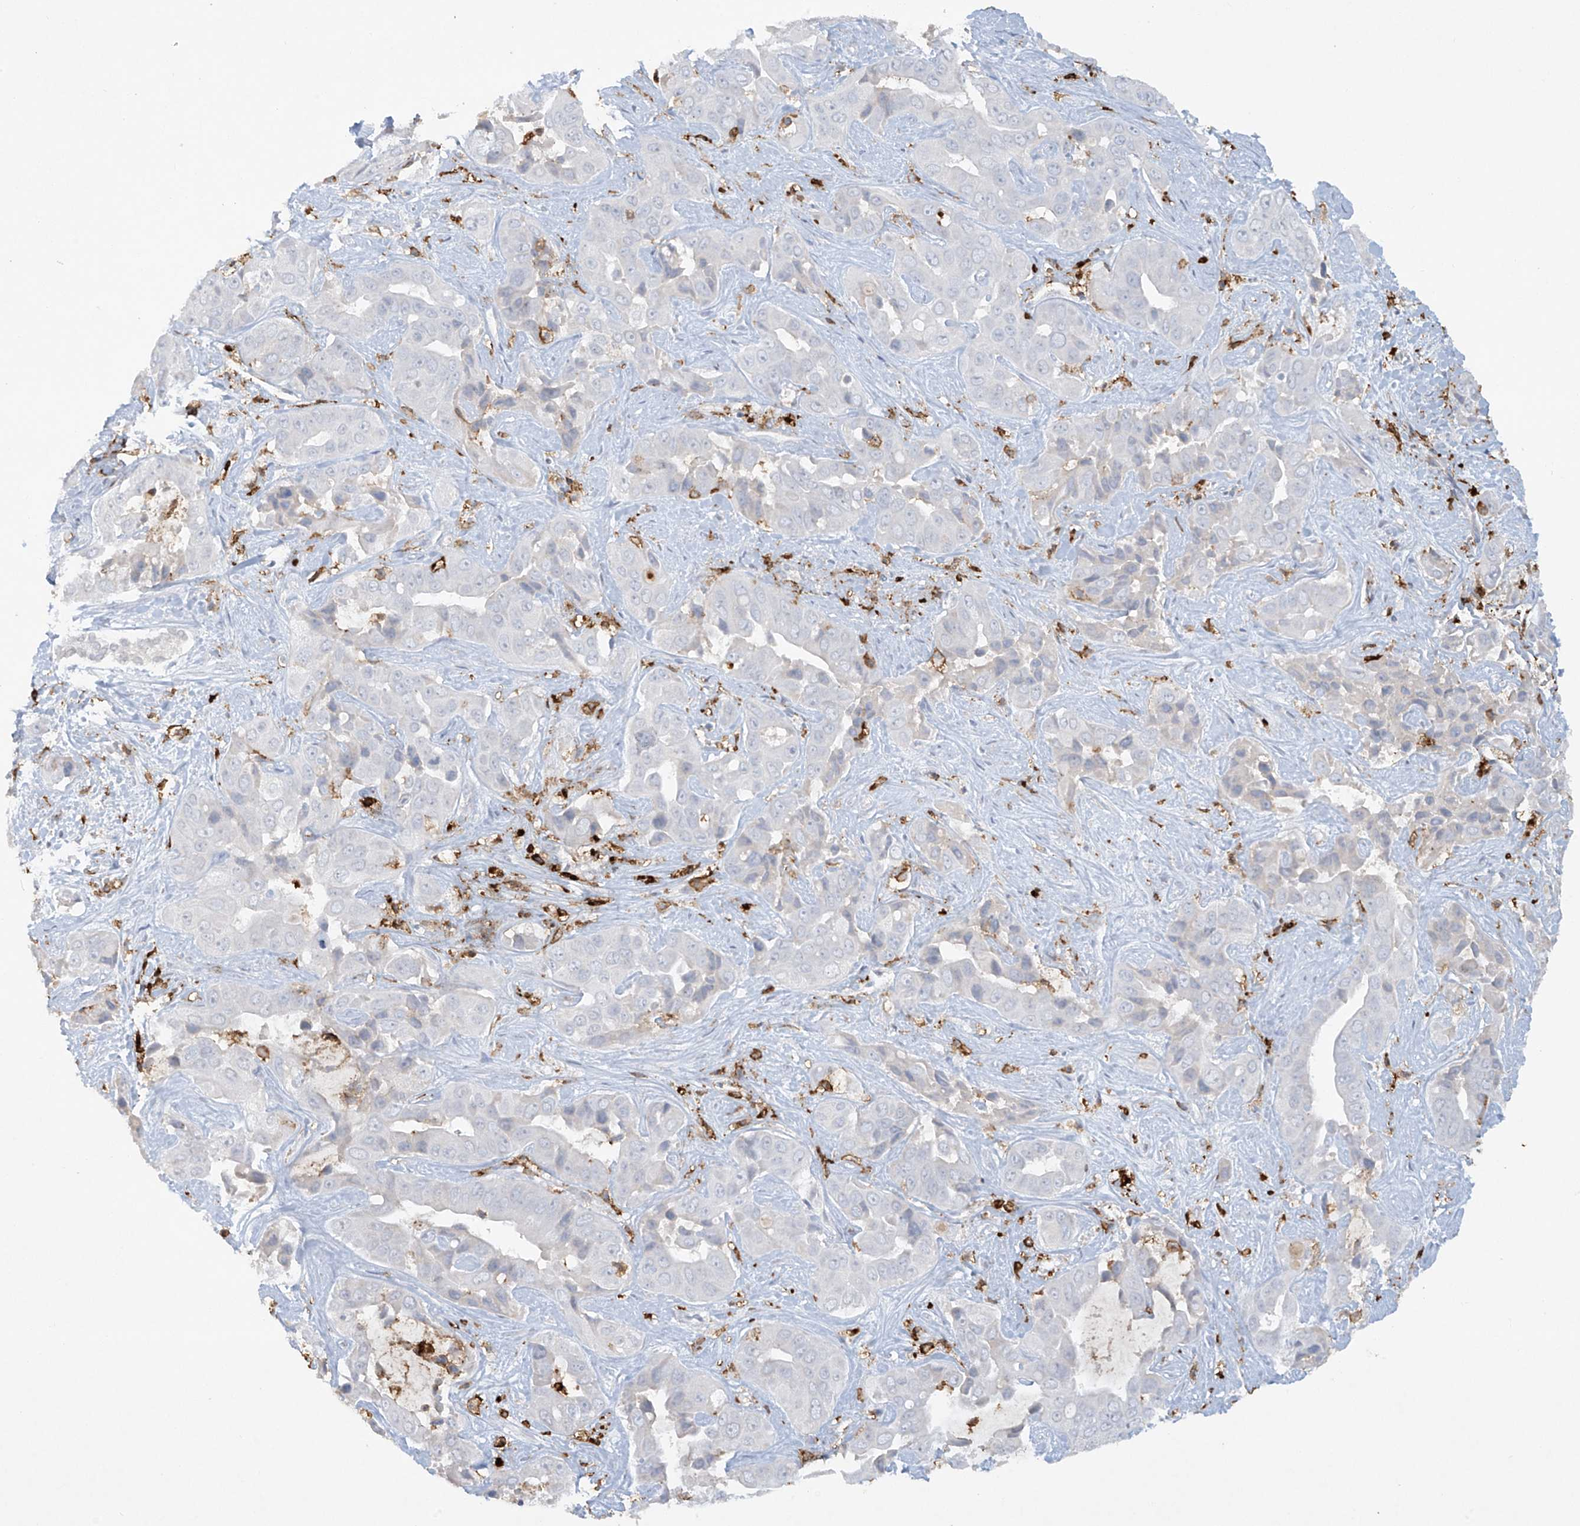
{"staining": {"intensity": "negative", "quantity": "none", "location": "none"}, "tissue": "liver cancer", "cell_type": "Tumor cells", "image_type": "cancer", "snomed": [{"axis": "morphology", "description": "Cholangiocarcinoma"}, {"axis": "topography", "description": "Liver"}], "caption": "Tumor cells show no significant staining in cholangiocarcinoma (liver).", "gene": "FCGR3A", "patient": {"sex": "female", "age": 52}}